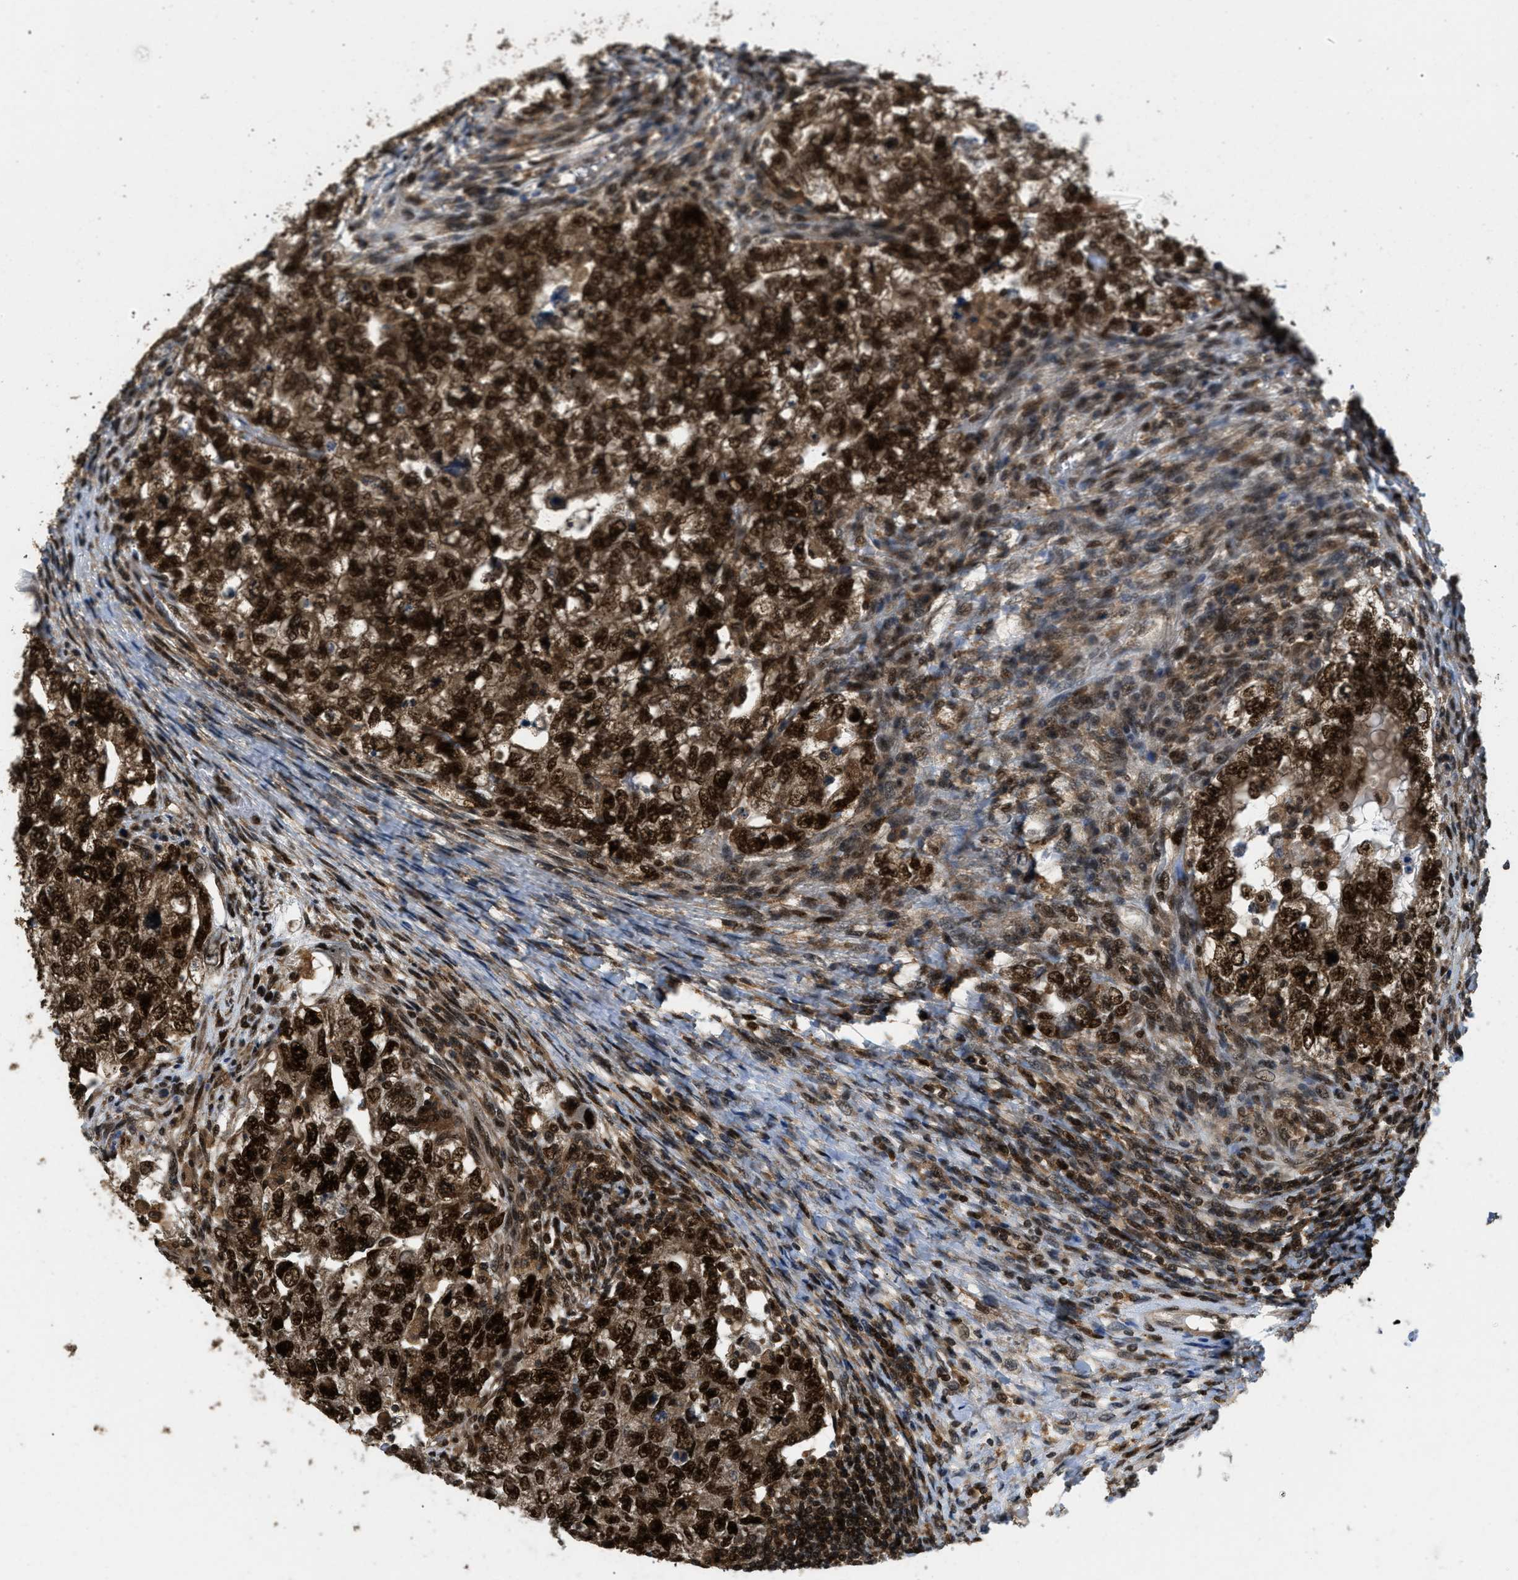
{"staining": {"intensity": "strong", "quantity": ">75%", "location": "cytoplasmic/membranous,nuclear"}, "tissue": "testis cancer", "cell_type": "Tumor cells", "image_type": "cancer", "snomed": [{"axis": "morphology", "description": "Carcinoma, Embryonal, NOS"}, {"axis": "topography", "description": "Testis"}], "caption": "A high amount of strong cytoplasmic/membranous and nuclear positivity is identified in about >75% of tumor cells in testis cancer (embryonal carcinoma) tissue.", "gene": "ATF7IP", "patient": {"sex": "male", "age": 36}}